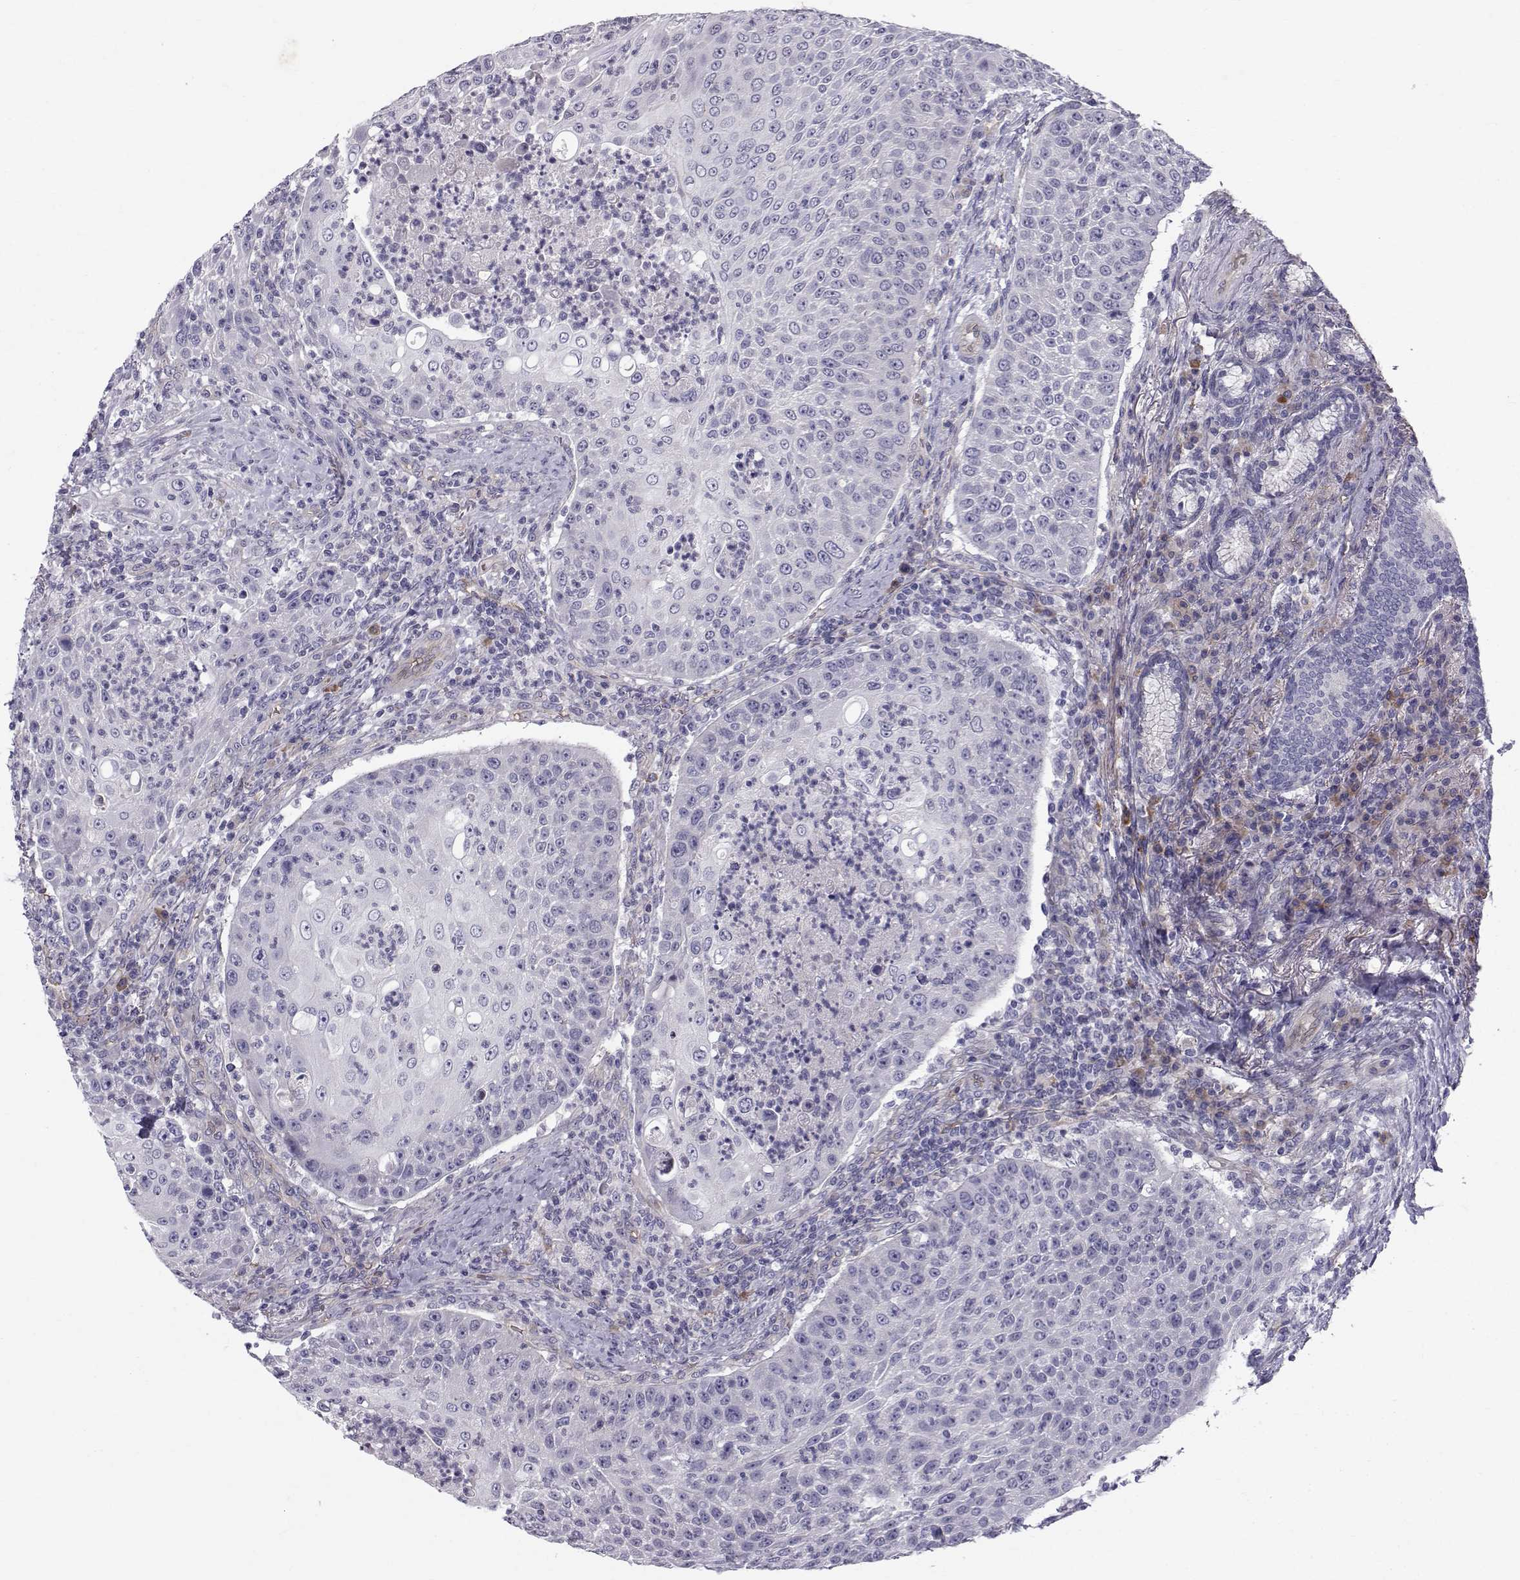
{"staining": {"intensity": "negative", "quantity": "none", "location": "none"}, "tissue": "head and neck cancer", "cell_type": "Tumor cells", "image_type": "cancer", "snomed": [{"axis": "morphology", "description": "Squamous cell carcinoma, NOS"}, {"axis": "topography", "description": "Head-Neck"}], "caption": "Micrograph shows no significant protein positivity in tumor cells of head and neck cancer.", "gene": "QPCT", "patient": {"sex": "male", "age": 69}}